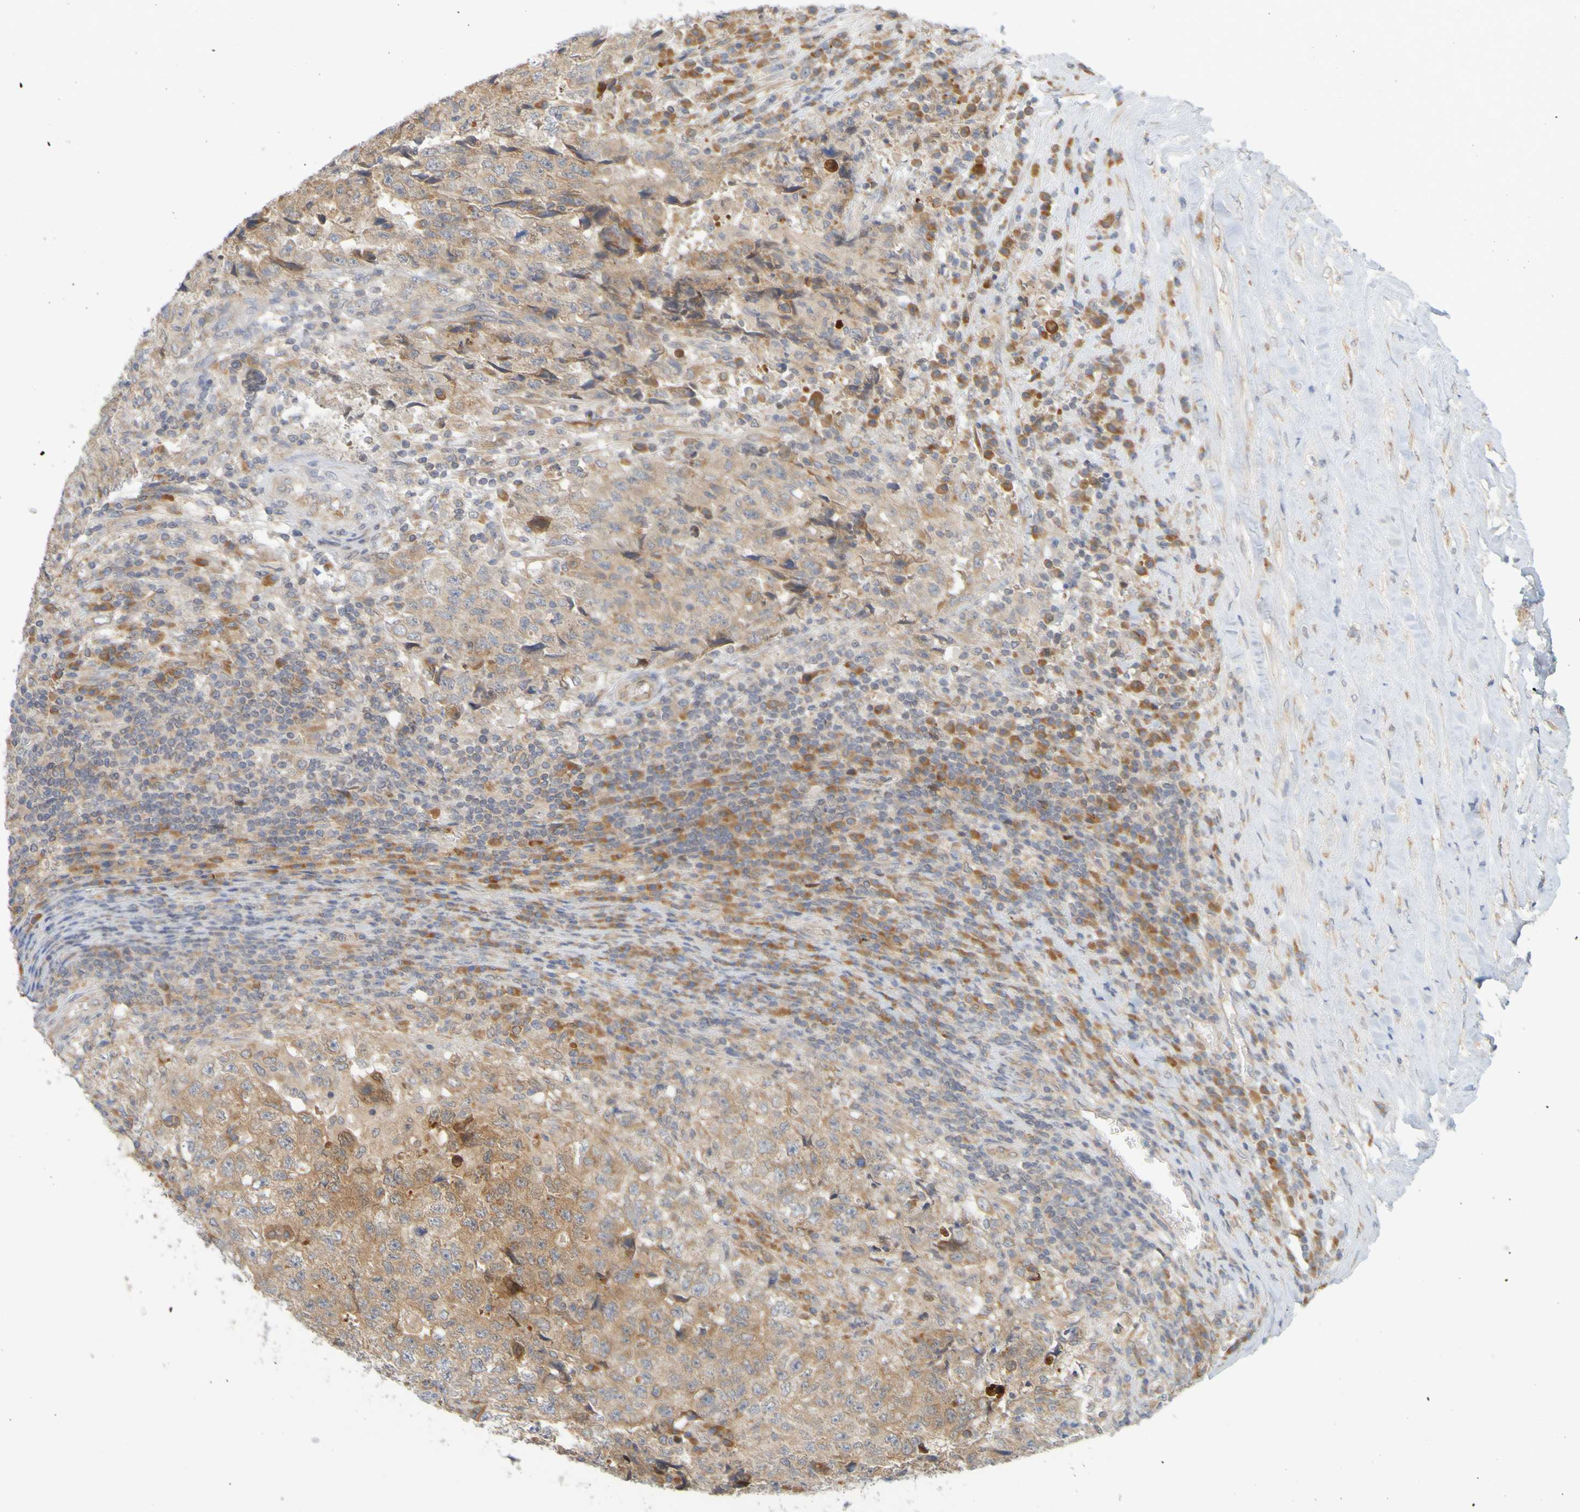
{"staining": {"intensity": "moderate", "quantity": ">75%", "location": "cytoplasmic/membranous"}, "tissue": "testis cancer", "cell_type": "Tumor cells", "image_type": "cancer", "snomed": [{"axis": "morphology", "description": "Necrosis, NOS"}, {"axis": "morphology", "description": "Carcinoma, Embryonal, NOS"}, {"axis": "topography", "description": "Testis"}], "caption": "Embryonal carcinoma (testis) stained with a protein marker reveals moderate staining in tumor cells.", "gene": "MOGS", "patient": {"sex": "male", "age": 19}}